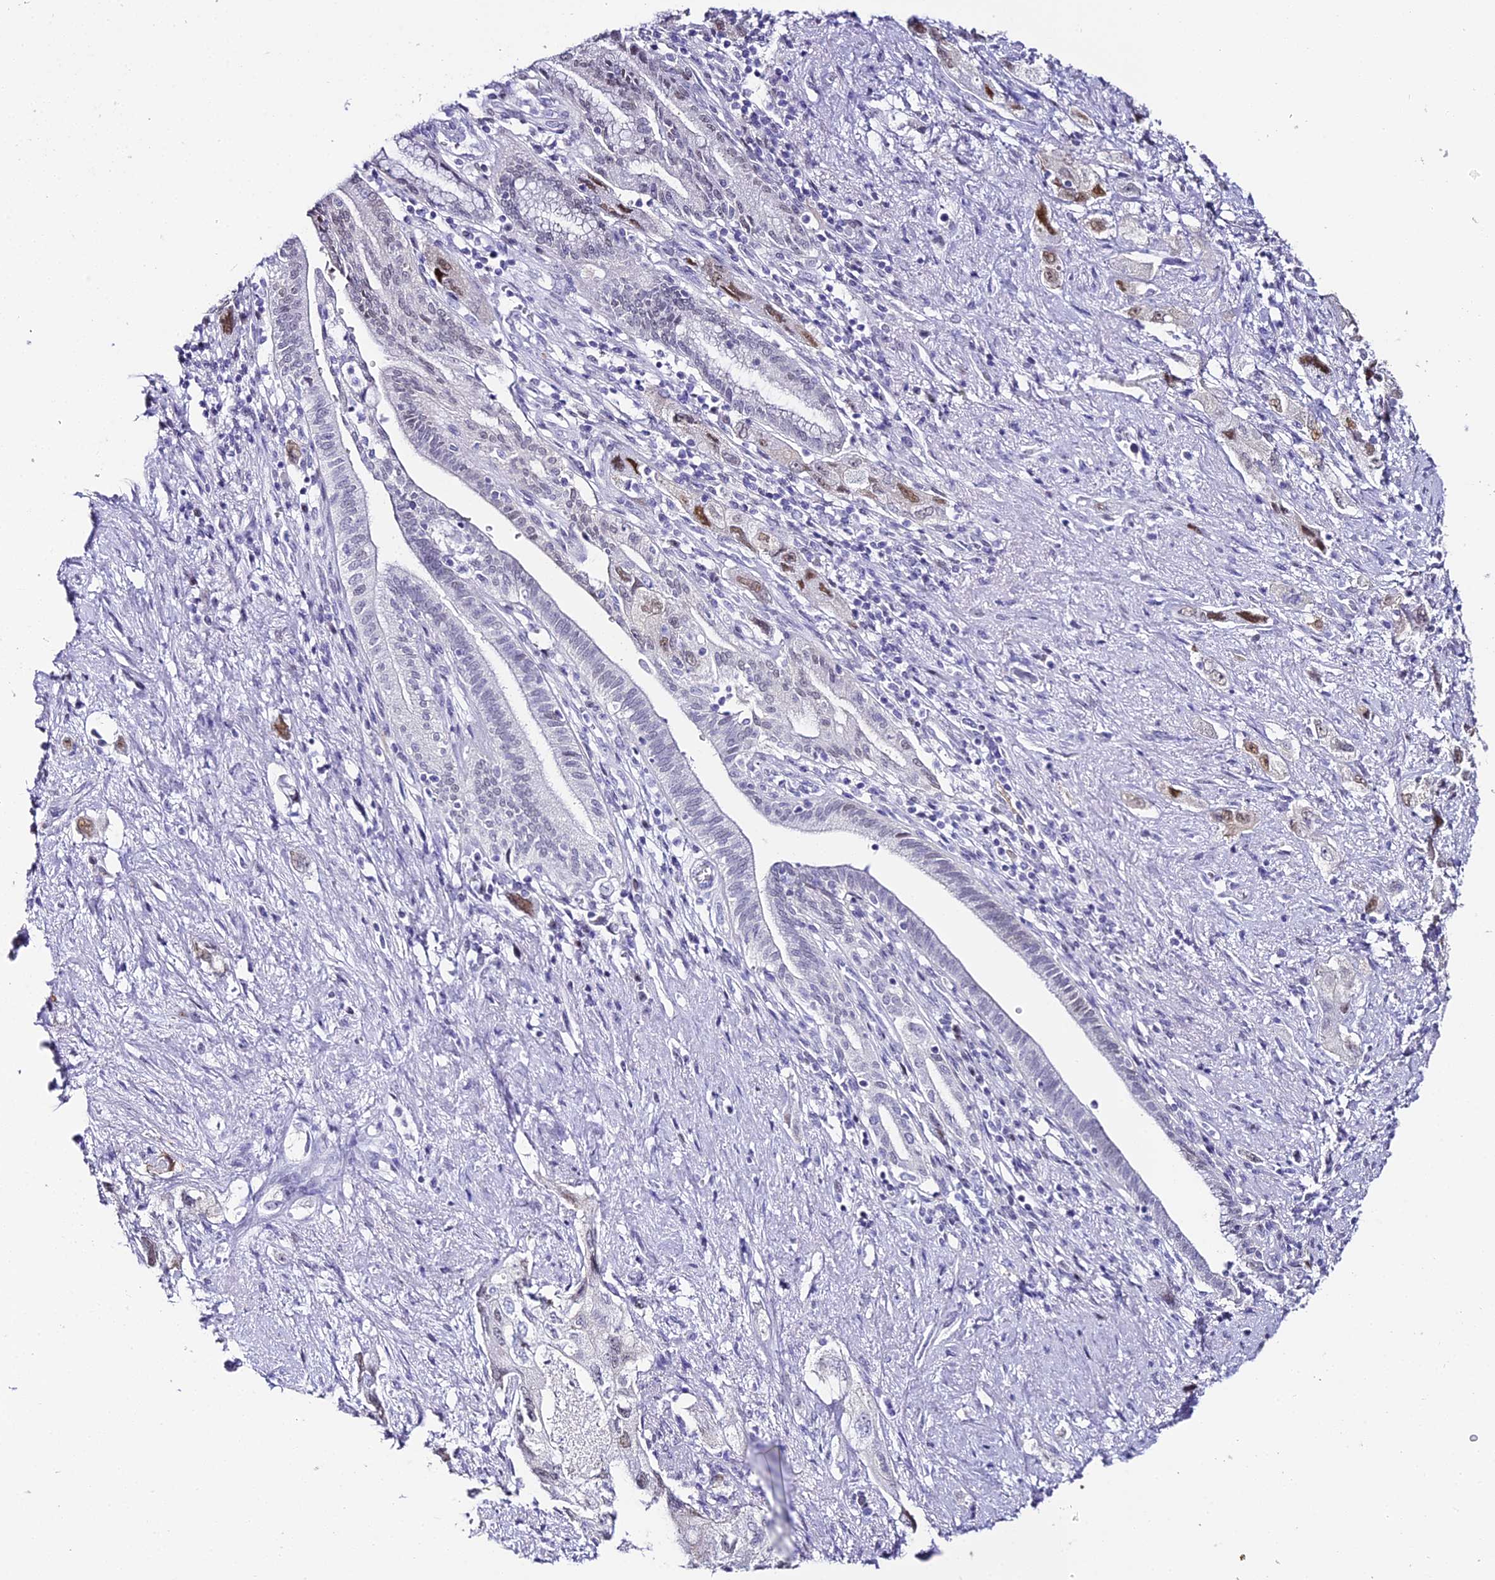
{"staining": {"intensity": "moderate", "quantity": "<25%", "location": "nuclear"}, "tissue": "pancreatic cancer", "cell_type": "Tumor cells", "image_type": "cancer", "snomed": [{"axis": "morphology", "description": "Adenocarcinoma, NOS"}, {"axis": "topography", "description": "Pancreas"}], "caption": "Protein staining by IHC displays moderate nuclear expression in approximately <25% of tumor cells in adenocarcinoma (pancreatic).", "gene": "ABHD14A-ACY1", "patient": {"sex": "female", "age": 73}}